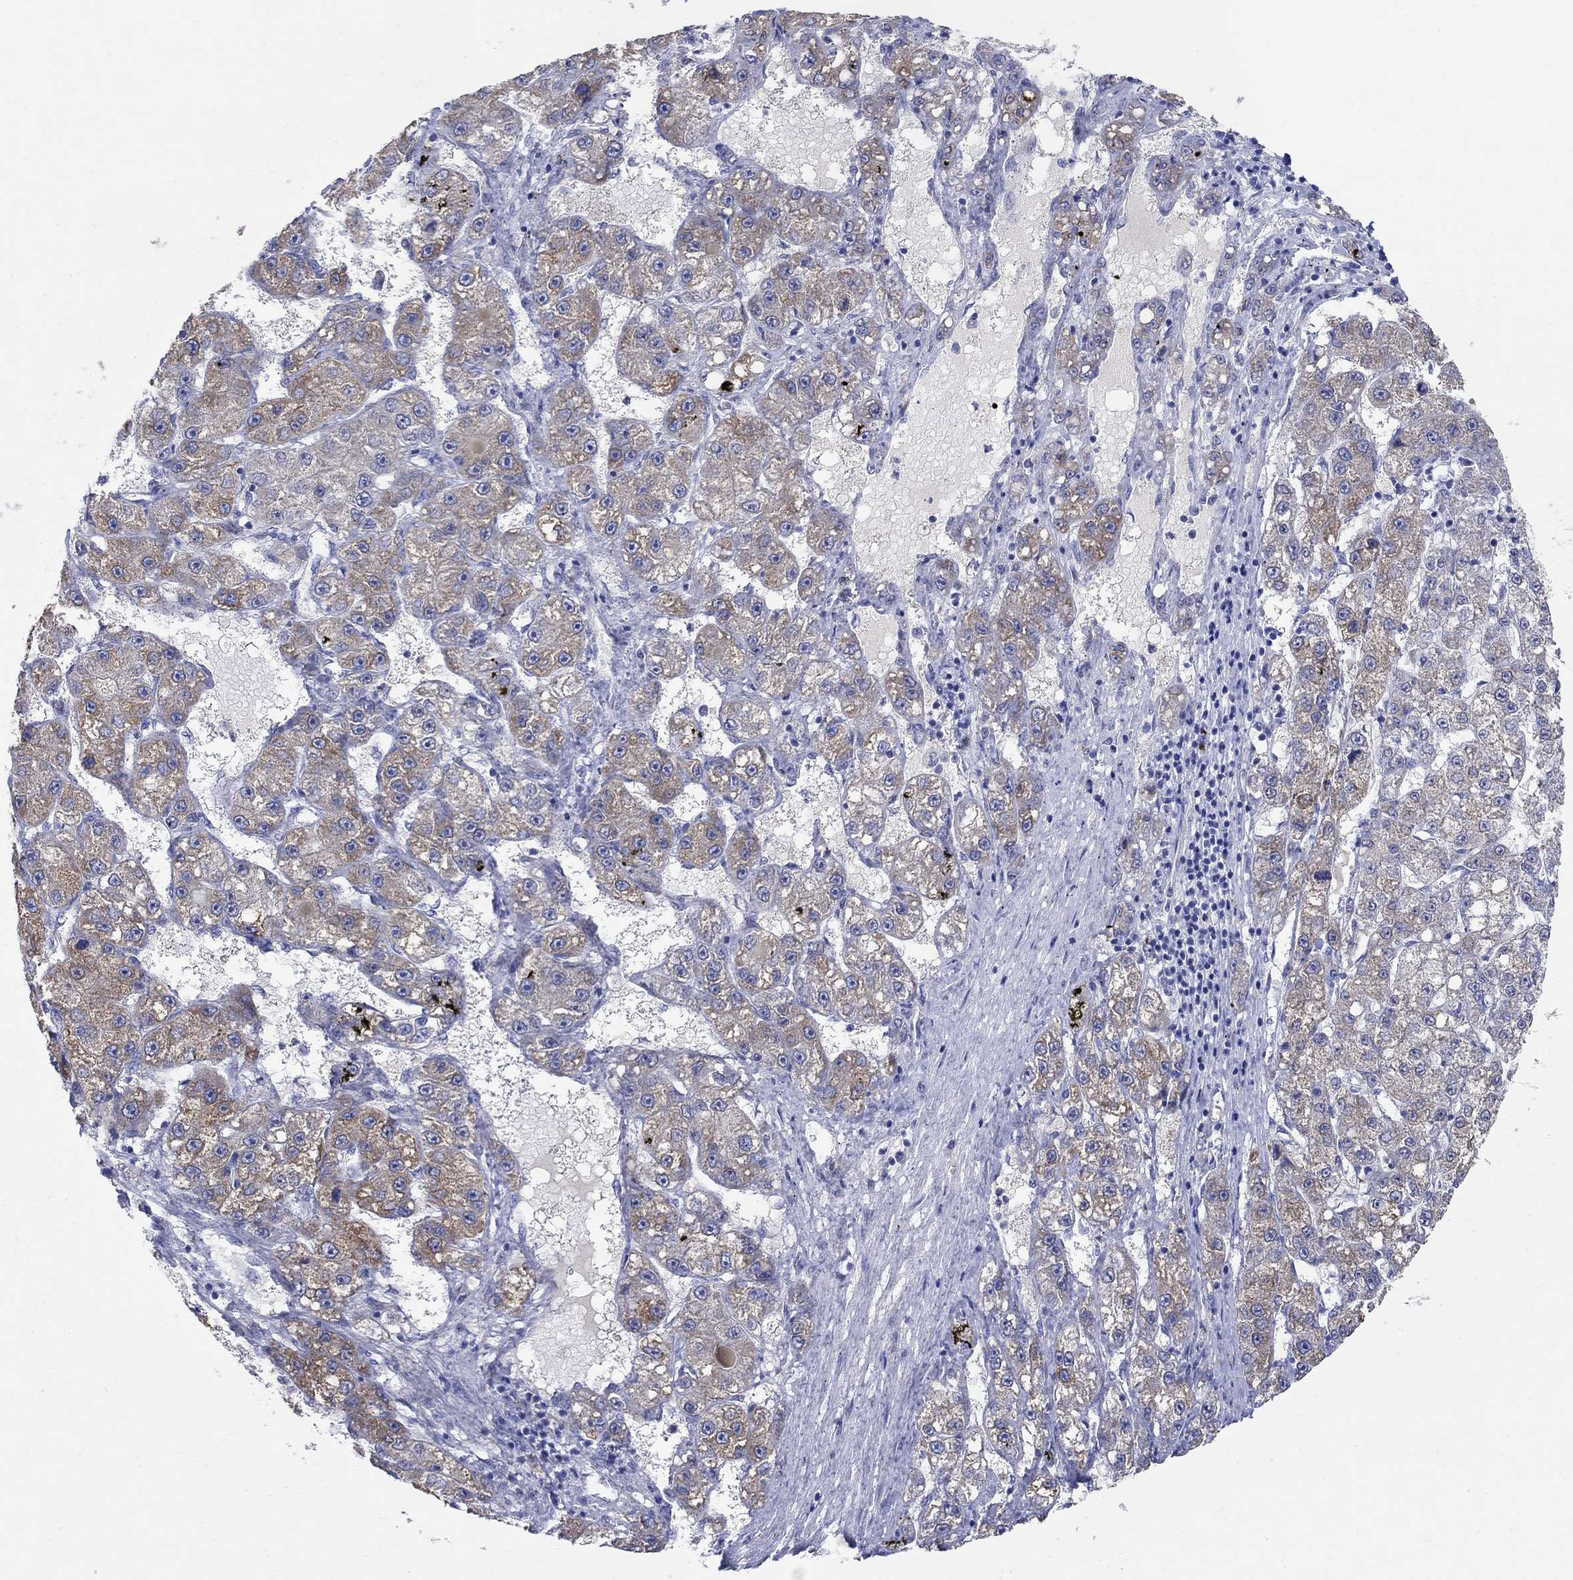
{"staining": {"intensity": "moderate", "quantity": "25%-75%", "location": "cytoplasmic/membranous"}, "tissue": "liver cancer", "cell_type": "Tumor cells", "image_type": "cancer", "snomed": [{"axis": "morphology", "description": "Carcinoma, Hepatocellular, NOS"}, {"axis": "topography", "description": "Liver"}], "caption": "Protein expression analysis of liver cancer (hepatocellular carcinoma) shows moderate cytoplasmic/membranous positivity in about 25%-75% of tumor cells.", "gene": "REEP2", "patient": {"sex": "female", "age": 65}}